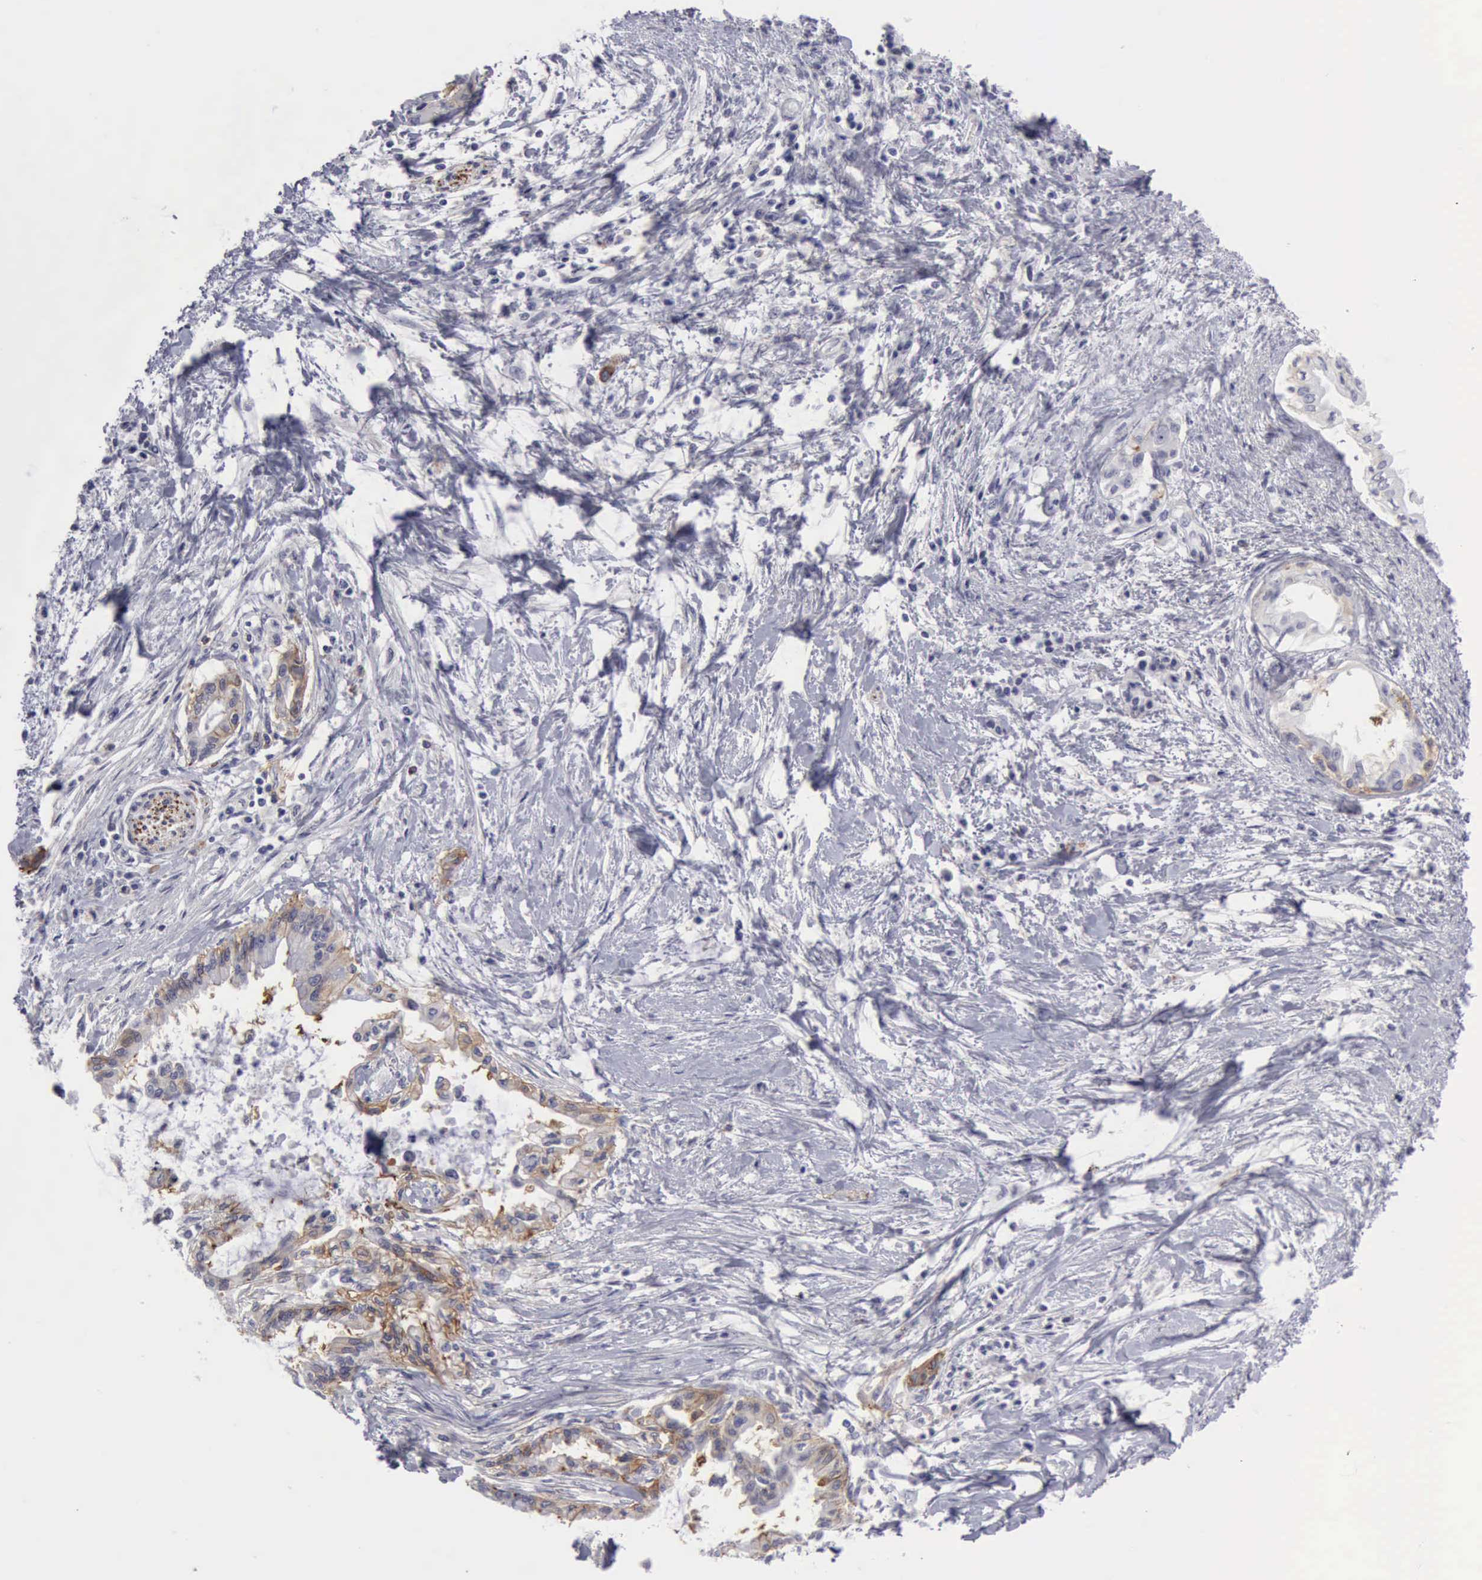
{"staining": {"intensity": "weak", "quantity": "25%-75%", "location": "cytoplasmic/membranous"}, "tissue": "pancreatic cancer", "cell_type": "Tumor cells", "image_type": "cancer", "snomed": [{"axis": "morphology", "description": "Adenocarcinoma, NOS"}, {"axis": "topography", "description": "Pancreas"}], "caption": "Weak cytoplasmic/membranous protein positivity is identified in about 25%-75% of tumor cells in pancreatic adenocarcinoma. (DAB IHC with brightfield microscopy, high magnification).", "gene": "TFRC", "patient": {"sex": "female", "age": 64}}